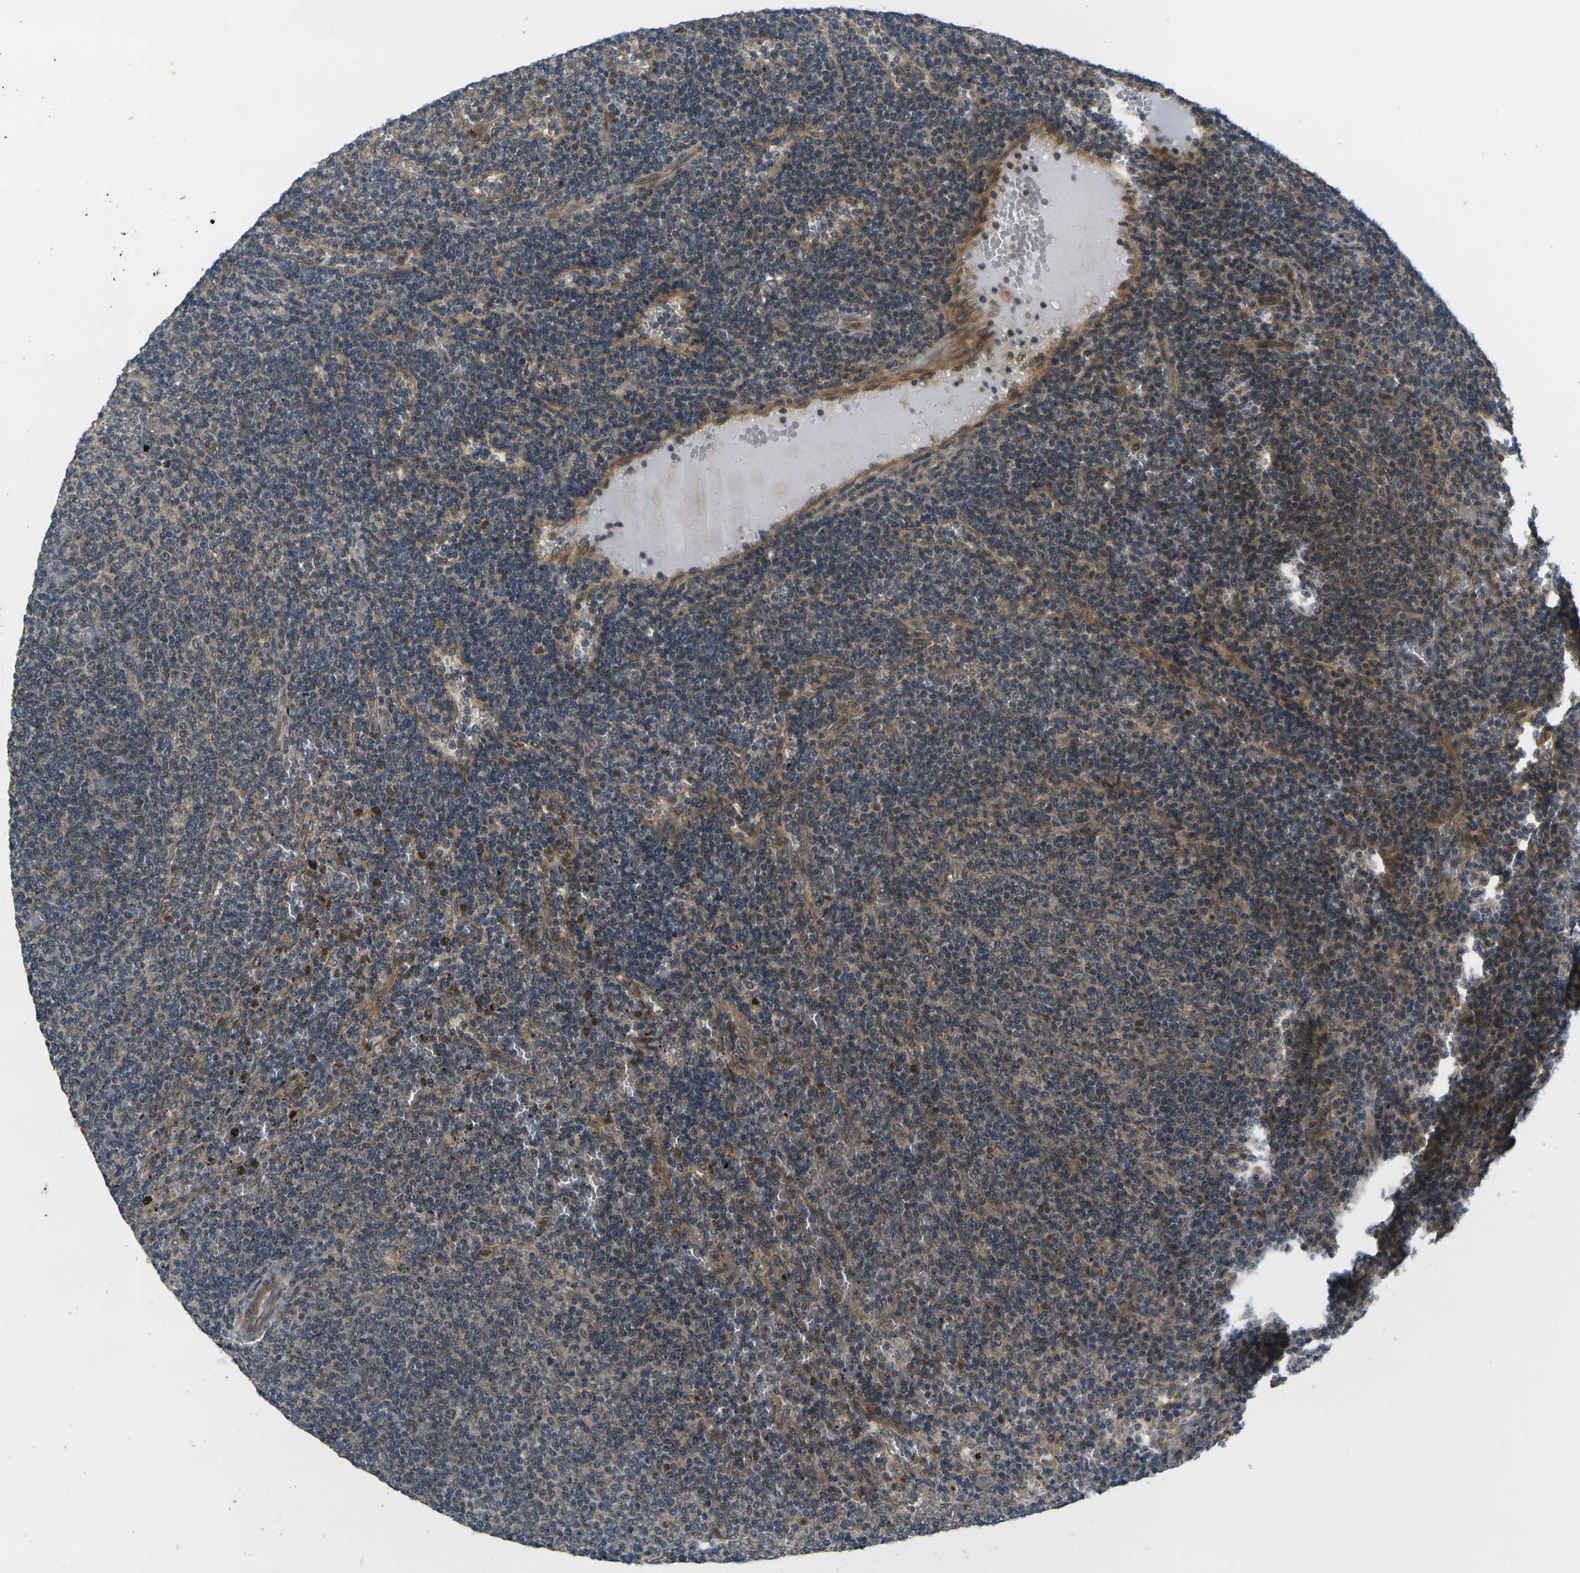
{"staining": {"intensity": "weak", "quantity": "25%-75%", "location": "cytoplasmic/membranous"}, "tissue": "lymphoma", "cell_type": "Tumor cells", "image_type": "cancer", "snomed": [{"axis": "morphology", "description": "Malignant lymphoma, non-Hodgkin's type, Low grade"}, {"axis": "topography", "description": "Spleen"}], "caption": "IHC micrograph of human malignant lymphoma, non-Hodgkin's type (low-grade) stained for a protein (brown), which reveals low levels of weak cytoplasmic/membranous staining in approximately 25%-75% of tumor cells.", "gene": "KCTD10", "patient": {"sex": "female", "age": 50}}